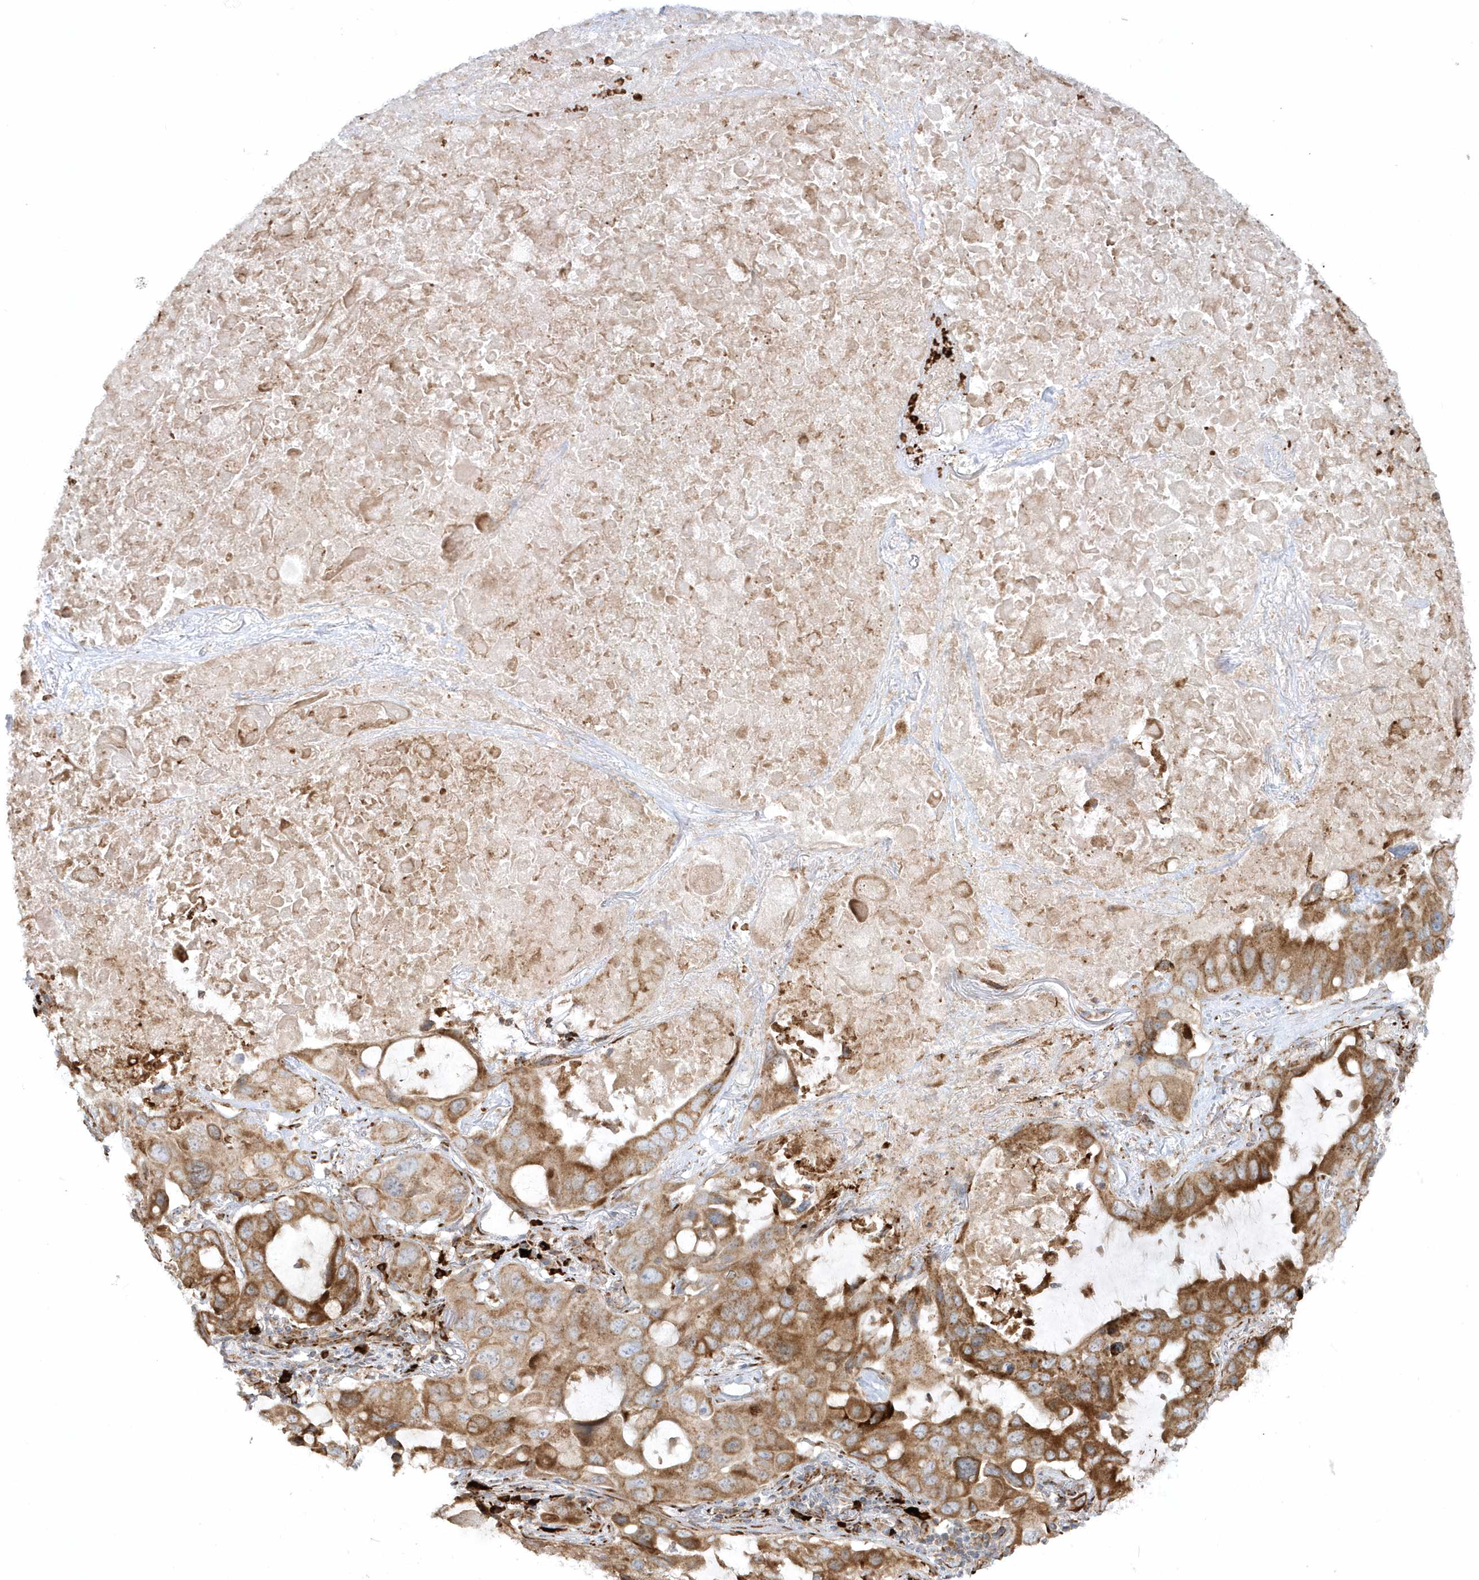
{"staining": {"intensity": "moderate", "quantity": ">75%", "location": "cytoplasmic/membranous"}, "tissue": "lung cancer", "cell_type": "Tumor cells", "image_type": "cancer", "snomed": [{"axis": "morphology", "description": "Squamous cell carcinoma, NOS"}, {"axis": "topography", "description": "Lung"}], "caption": "This photomicrograph reveals IHC staining of human squamous cell carcinoma (lung), with medium moderate cytoplasmic/membranous positivity in about >75% of tumor cells.", "gene": "SH3BP2", "patient": {"sex": "female", "age": 73}}